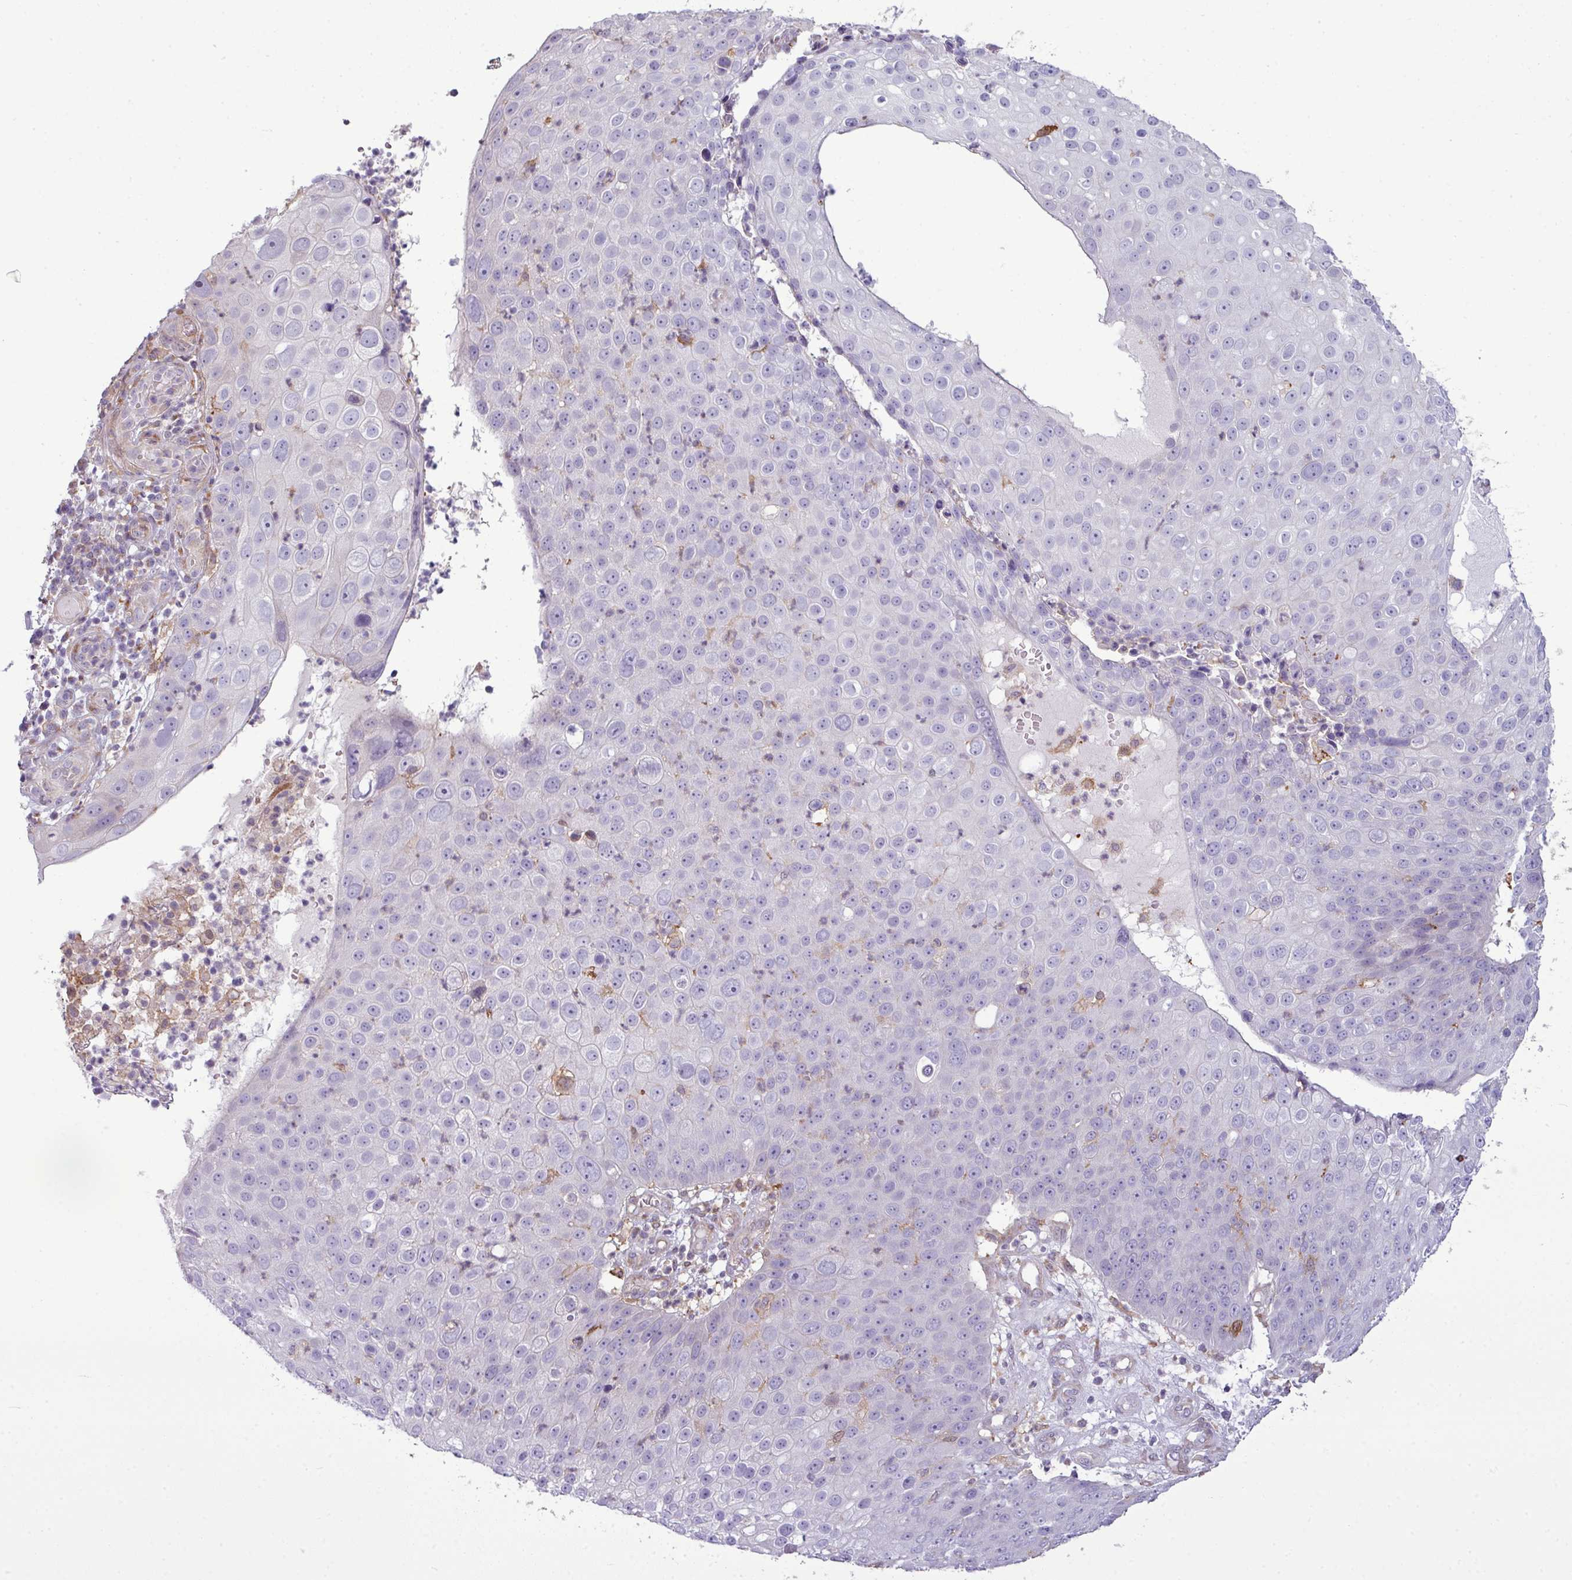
{"staining": {"intensity": "negative", "quantity": "none", "location": "none"}, "tissue": "skin cancer", "cell_type": "Tumor cells", "image_type": "cancer", "snomed": [{"axis": "morphology", "description": "Squamous cell carcinoma, NOS"}, {"axis": "topography", "description": "Skin"}], "caption": "Human skin cancer (squamous cell carcinoma) stained for a protein using immunohistochemistry reveals no expression in tumor cells.", "gene": "COL8A1", "patient": {"sex": "male", "age": 71}}